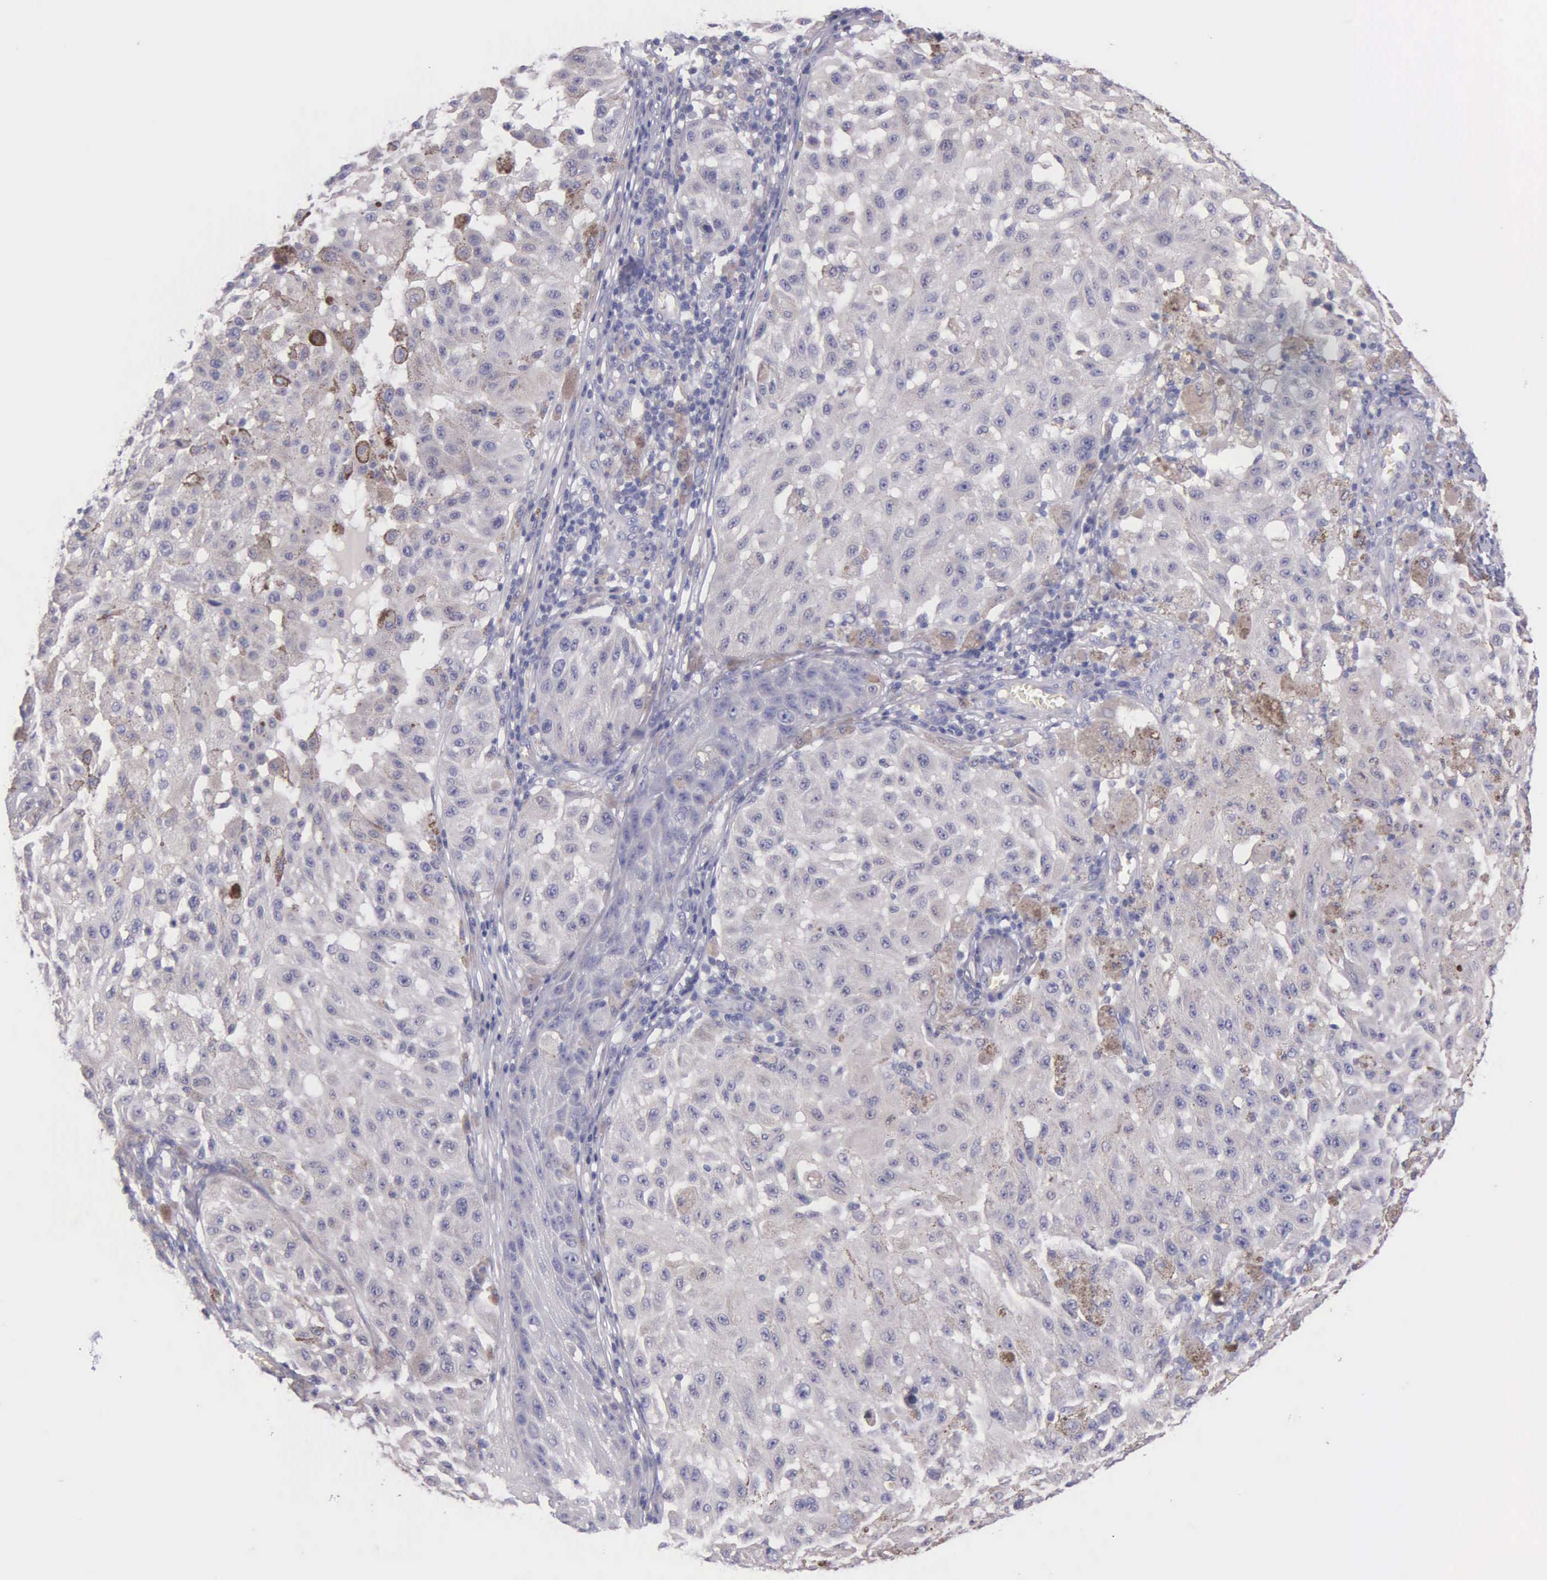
{"staining": {"intensity": "negative", "quantity": "none", "location": "none"}, "tissue": "melanoma", "cell_type": "Tumor cells", "image_type": "cancer", "snomed": [{"axis": "morphology", "description": "Malignant melanoma, NOS"}, {"axis": "topography", "description": "Skin"}], "caption": "A micrograph of human malignant melanoma is negative for staining in tumor cells. Nuclei are stained in blue.", "gene": "MIA2", "patient": {"sex": "female", "age": 64}}